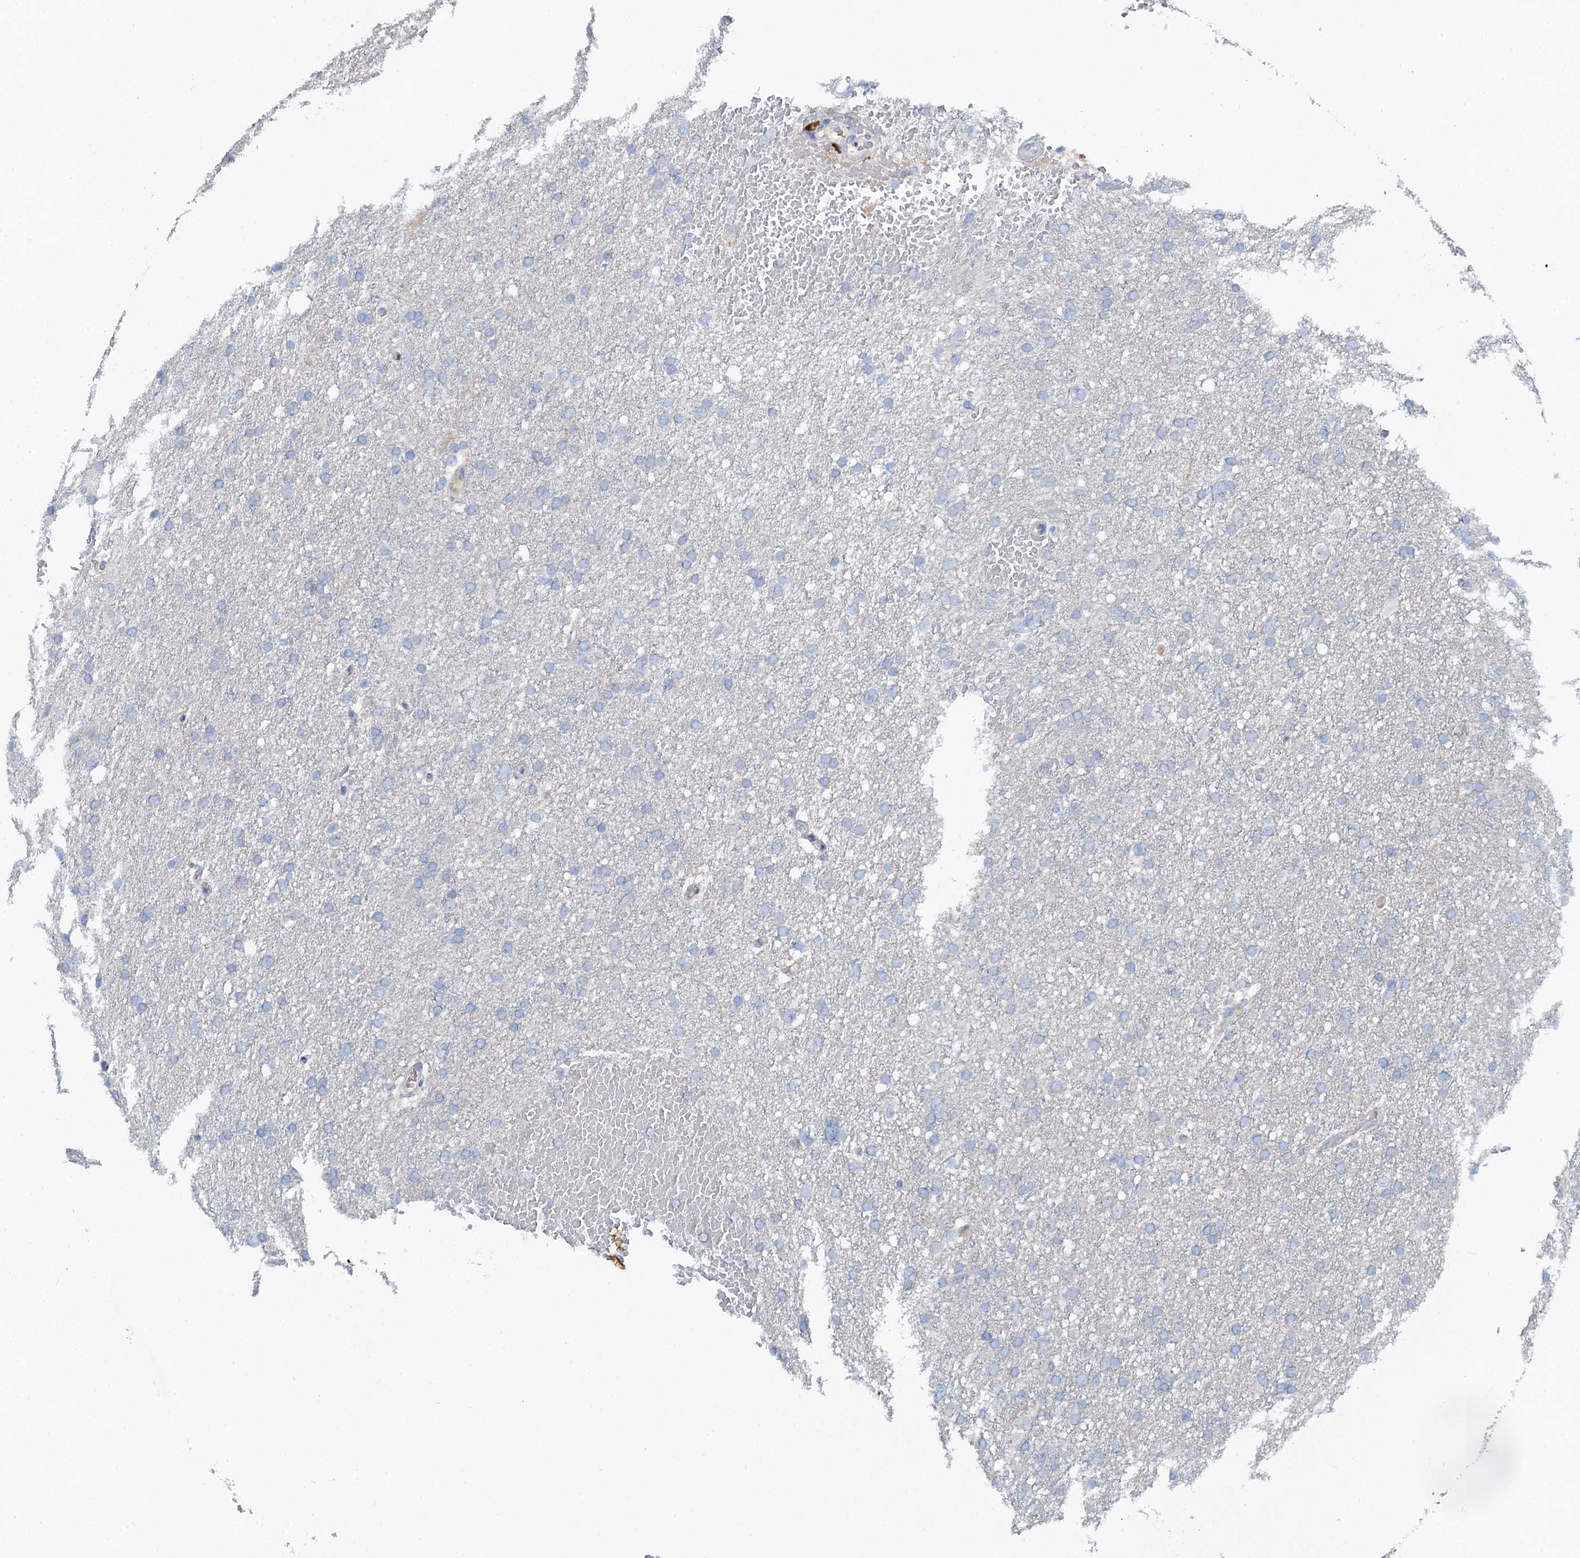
{"staining": {"intensity": "negative", "quantity": "none", "location": "none"}, "tissue": "glioma", "cell_type": "Tumor cells", "image_type": "cancer", "snomed": [{"axis": "morphology", "description": "Glioma, malignant, High grade"}, {"axis": "topography", "description": "Cerebral cortex"}], "caption": "IHC histopathology image of glioma stained for a protein (brown), which shows no expression in tumor cells.", "gene": "OTOA", "patient": {"sex": "female", "age": 36}}